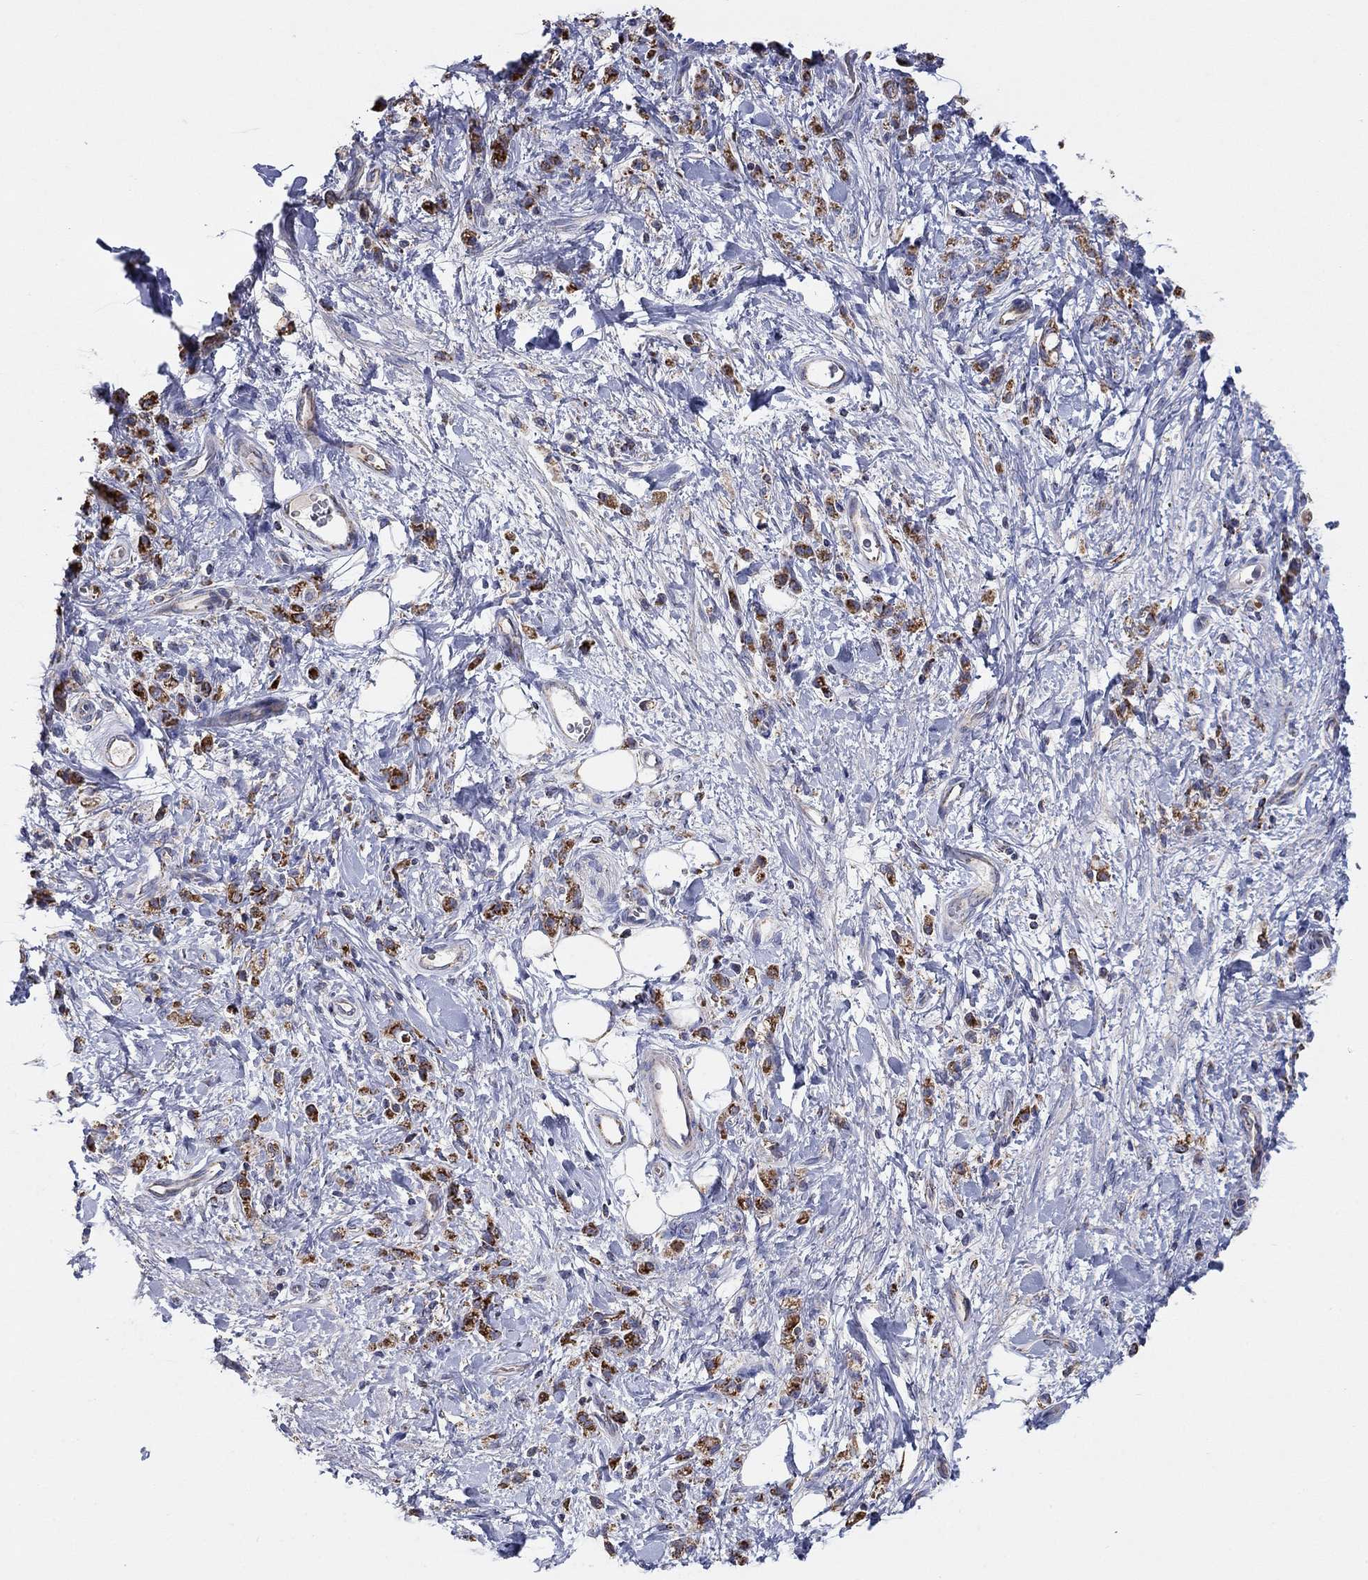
{"staining": {"intensity": "strong", "quantity": "25%-75%", "location": "cytoplasmic/membranous"}, "tissue": "stomach cancer", "cell_type": "Tumor cells", "image_type": "cancer", "snomed": [{"axis": "morphology", "description": "Adenocarcinoma, NOS"}, {"axis": "topography", "description": "Stomach"}], "caption": "An image of stomach cancer (adenocarcinoma) stained for a protein reveals strong cytoplasmic/membranous brown staining in tumor cells. The staining is performed using DAB brown chromogen to label protein expression. The nuclei are counter-stained blue using hematoxylin.", "gene": "HPS5", "patient": {"sex": "male", "age": 77}}